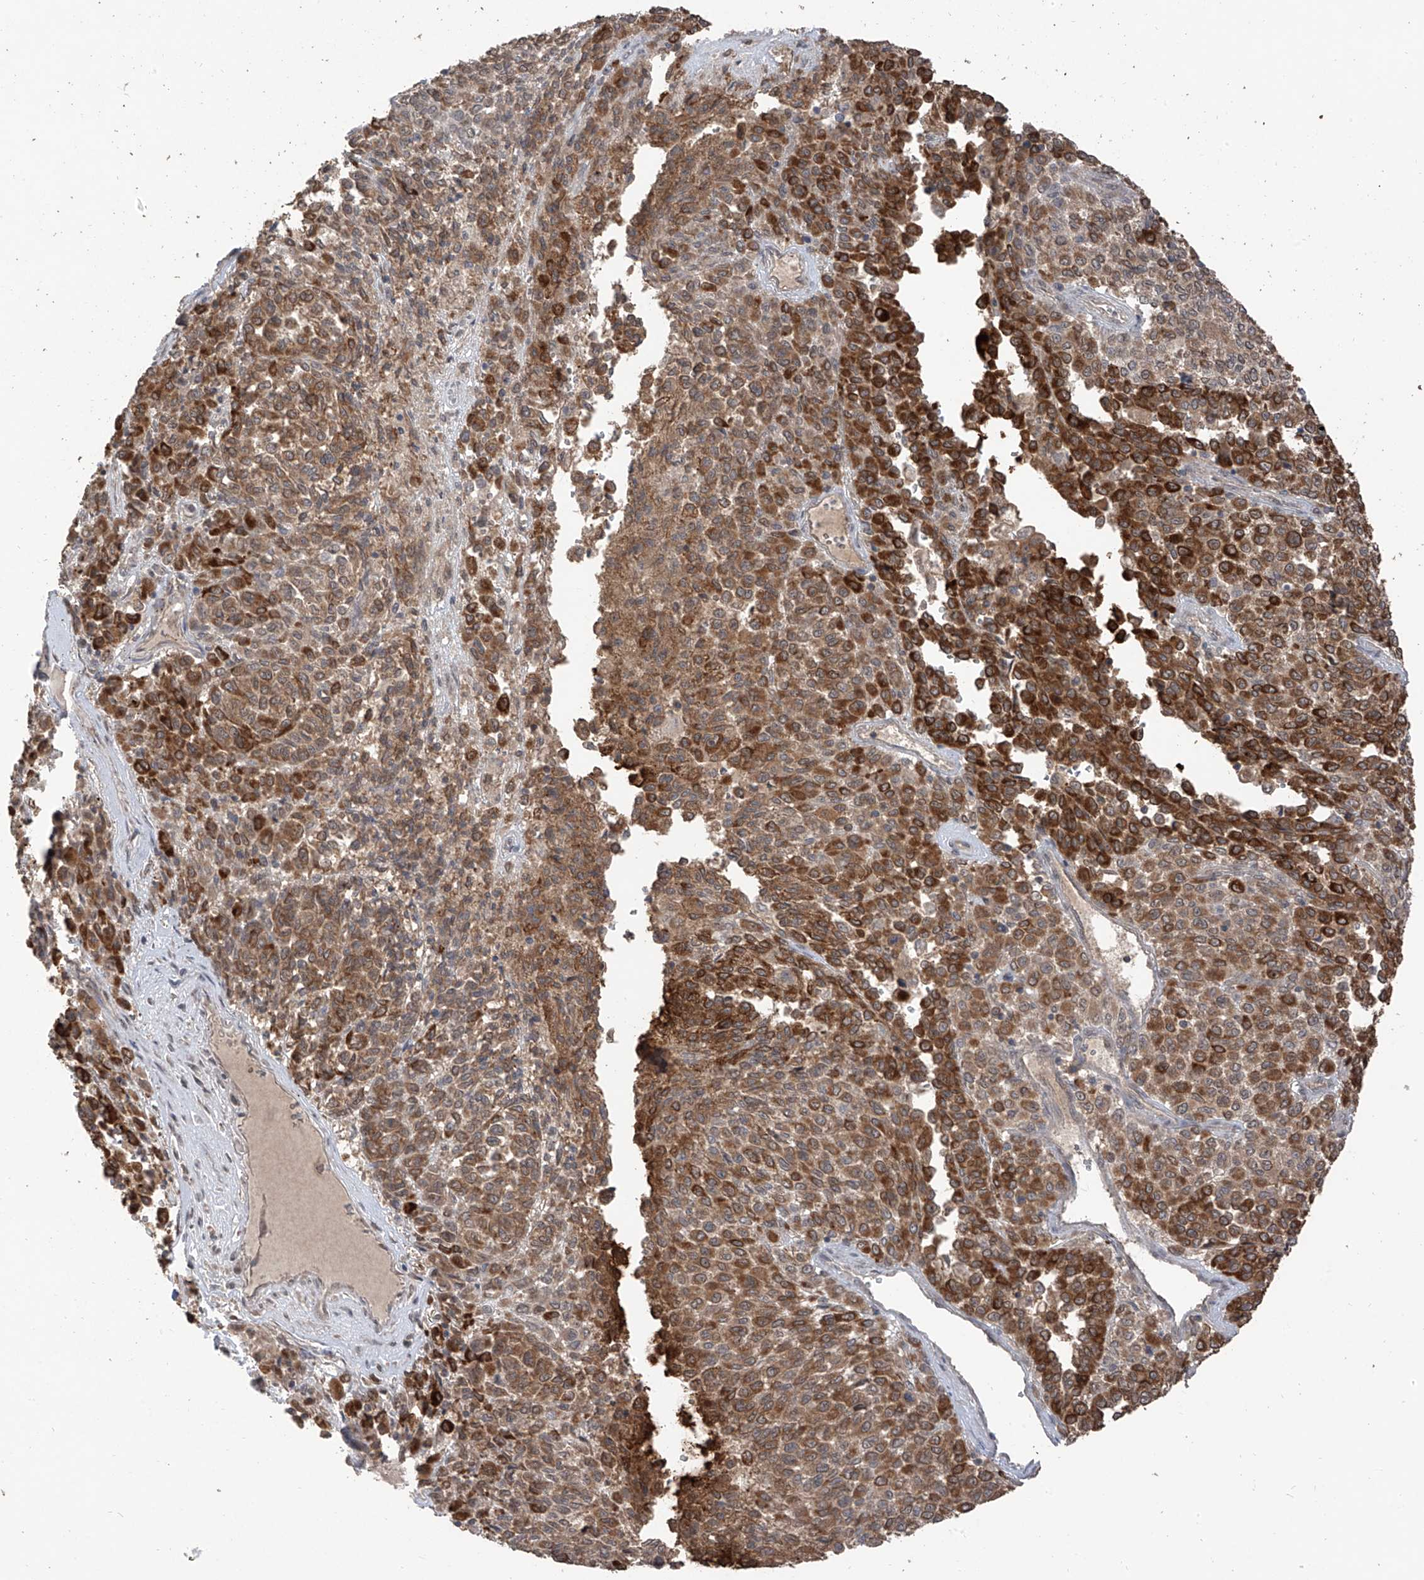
{"staining": {"intensity": "strong", "quantity": ">75%", "location": "cytoplasmic/membranous"}, "tissue": "melanoma", "cell_type": "Tumor cells", "image_type": "cancer", "snomed": [{"axis": "morphology", "description": "Malignant melanoma, Metastatic site"}, {"axis": "topography", "description": "Pancreas"}], "caption": "Tumor cells exhibit high levels of strong cytoplasmic/membranous staining in approximately >75% of cells in human malignant melanoma (metastatic site).", "gene": "COLGALT2", "patient": {"sex": "female", "age": 30}}